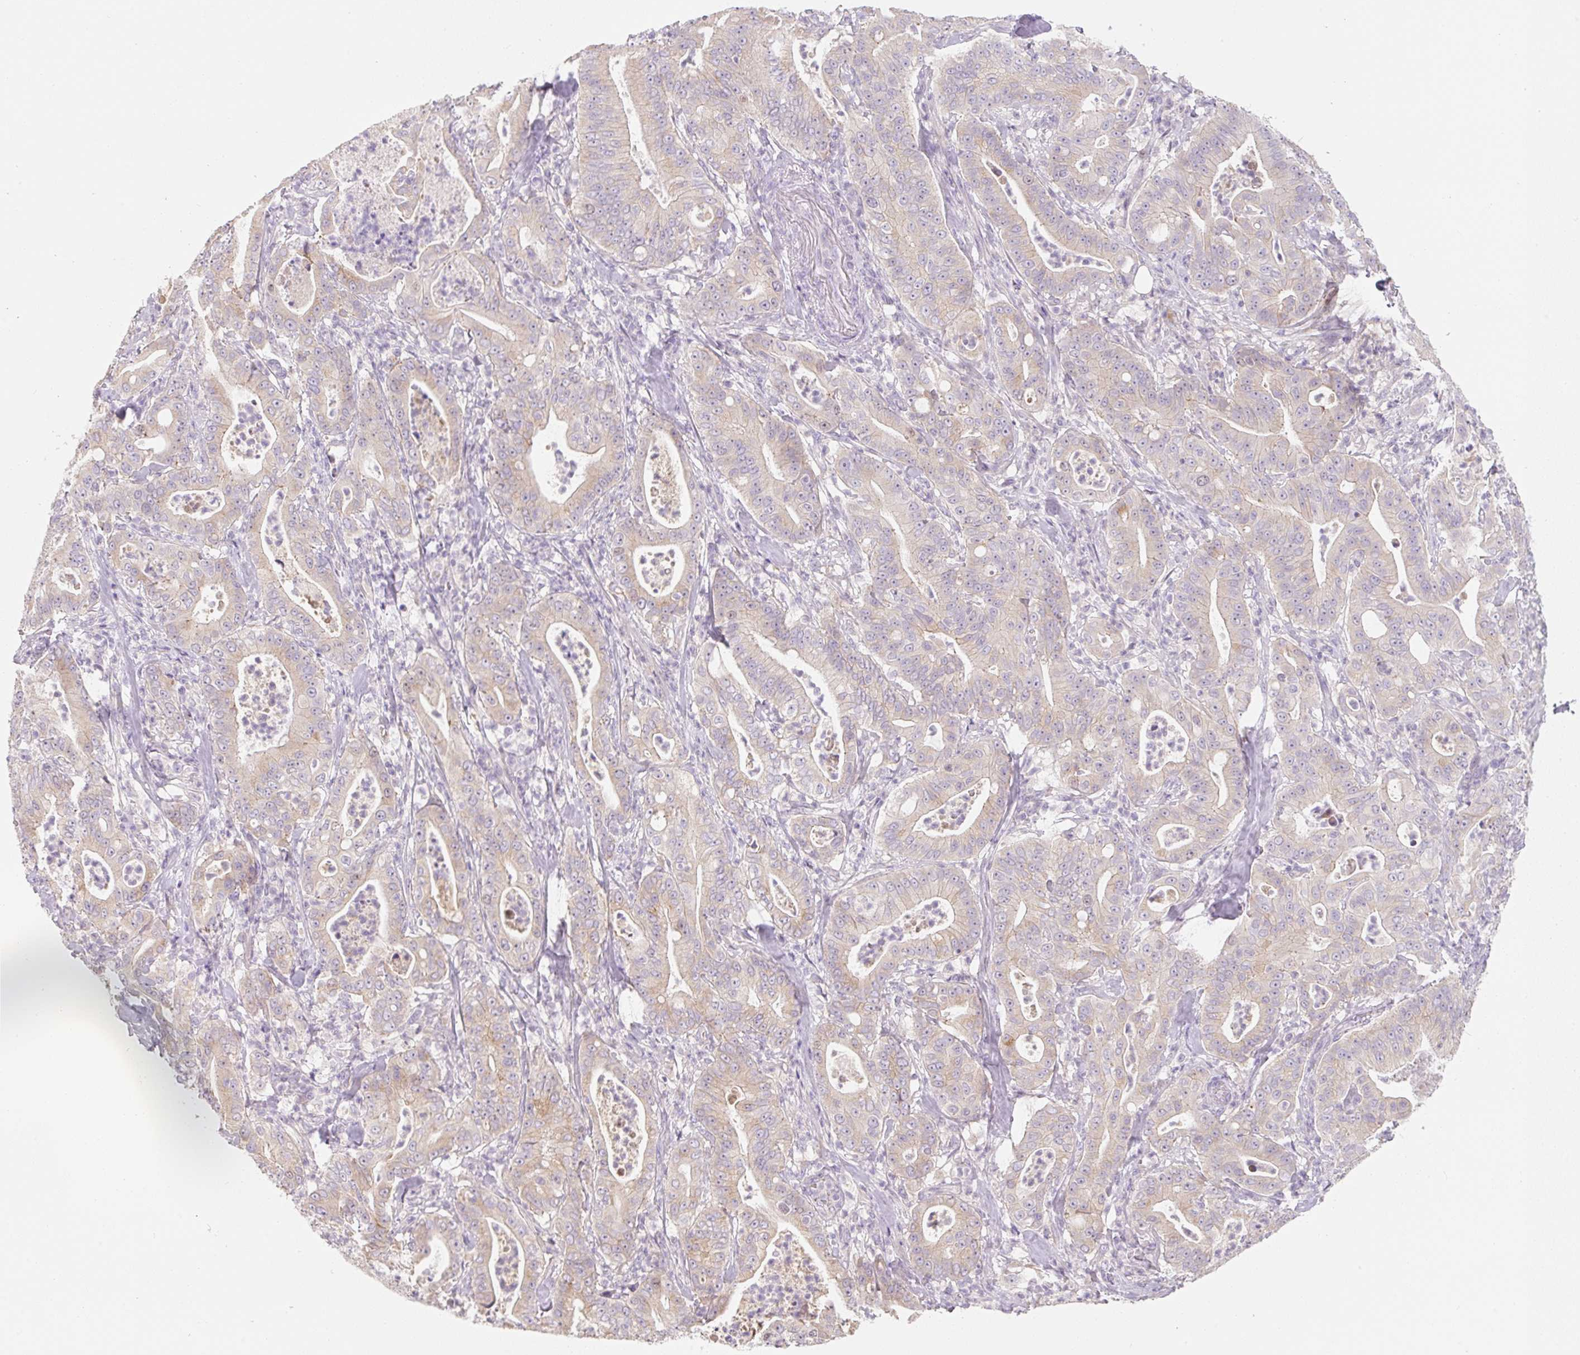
{"staining": {"intensity": "weak", "quantity": "<25%", "location": "cytoplasmic/membranous"}, "tissue": "pancreatic cancer", "cell_type": "Tumor cells", "image_type": "cancer", "snomed": [{"axis": "morphology", "description": "Adenocarcinoma, NOS"}, {"axis": "topography", "description": "Pancreas"}], "caption": "A histopathology image of pancreatic adenocarcinoma stained for a protein displays no brown staining in tumor cells.", "gene": "MIA2", "patient": {"sex": "male", "age": 71}}